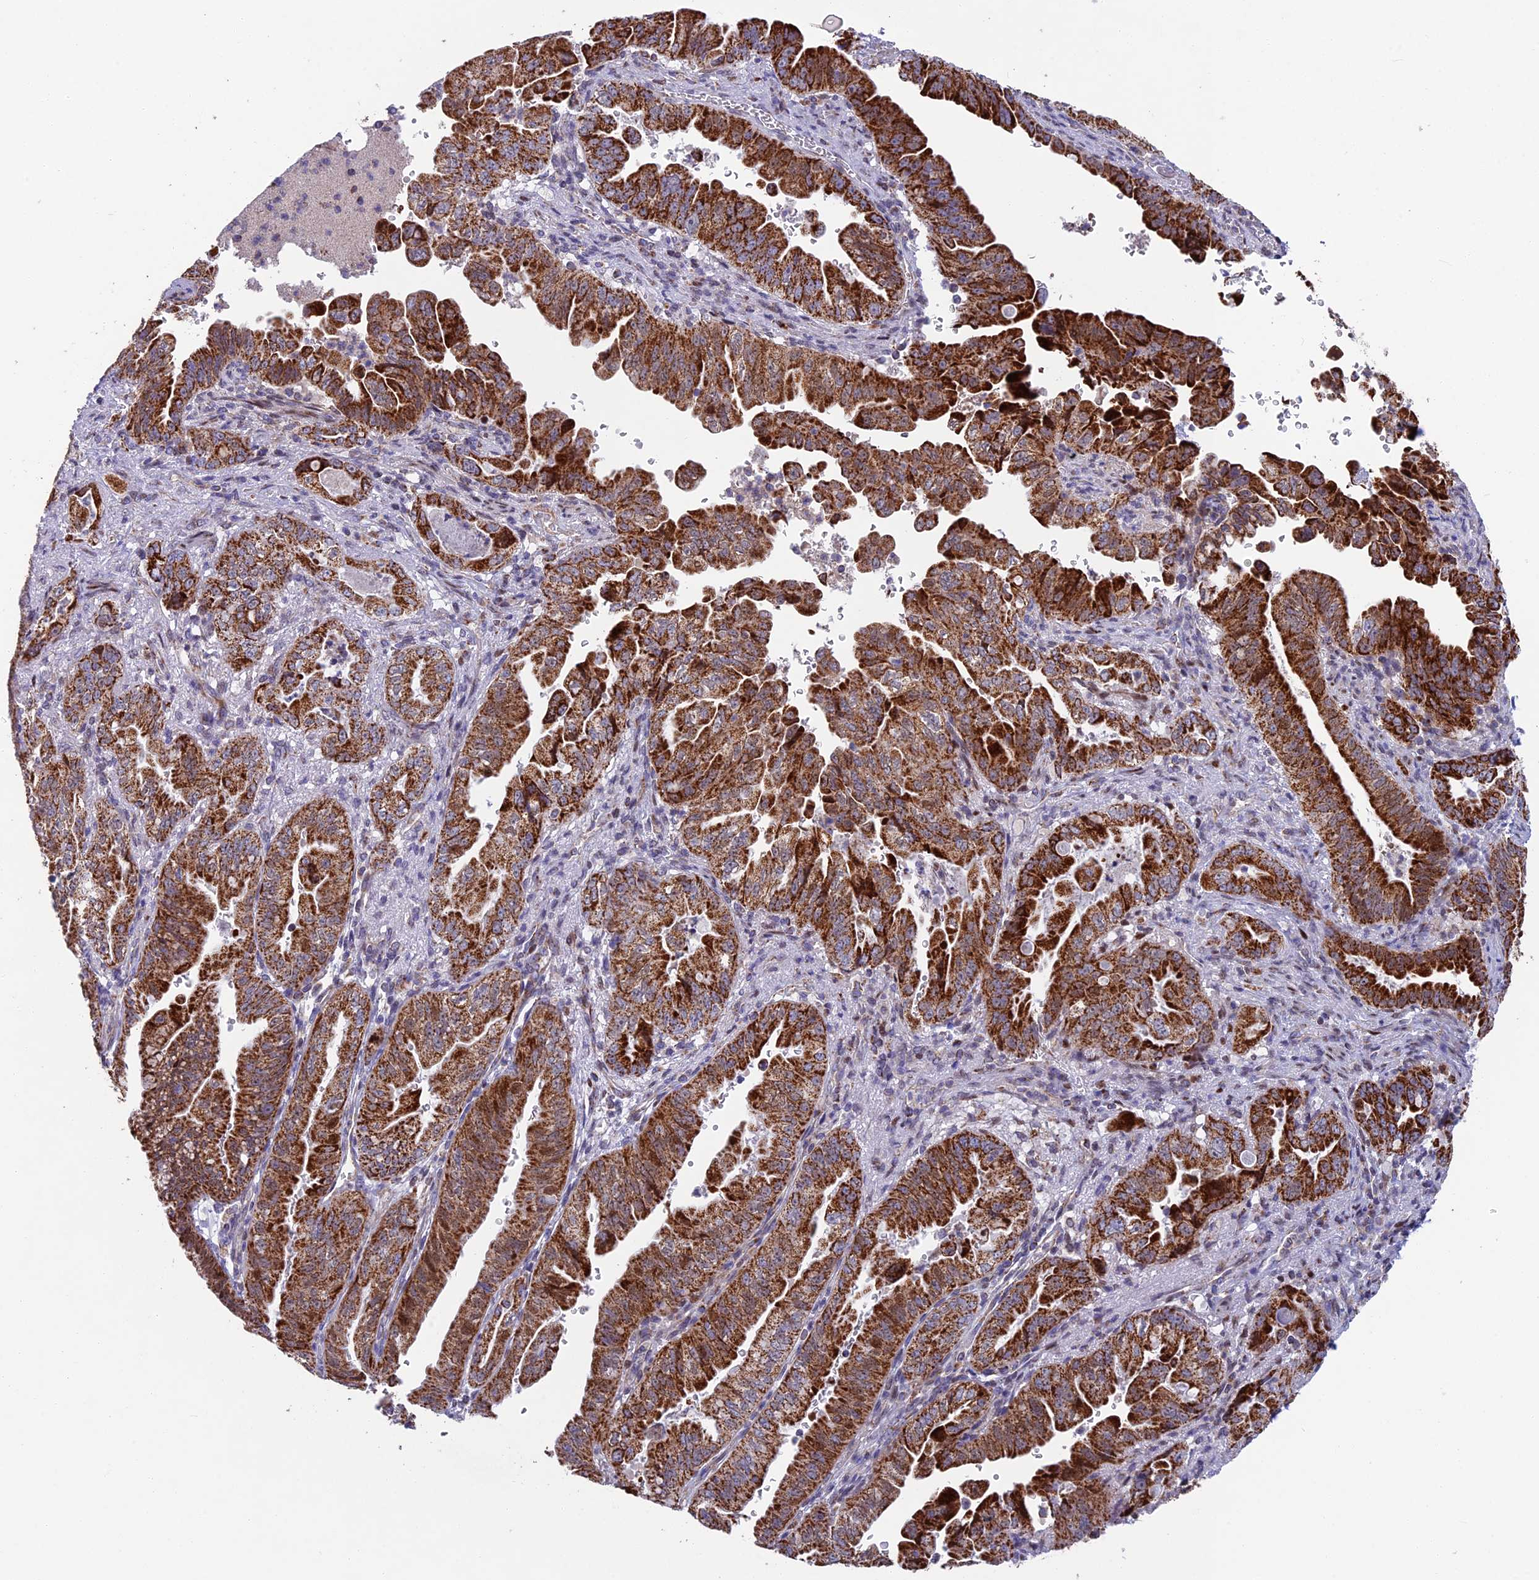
{"staining": {"intensity": "strong", "quantity": ">75%", "location": "cytoplasmic/membranous"}, "tissue": "pancreatic cancer", "cell_type": "Tumor cells", "image_type": "cancer", "snomed": [{"axis": "morphology", "description": "Adenocarcinoma, NOS"}, {"axis": "topography", "description": "Pancreas"}], "caption": "Immunohistochemical staining of adenocarcinoma (pancreatic) demonstrates high levels of strong cytoplasmic/membranous protein expression in approximately >75% of tumor cells.", "gene": "CS", "patient": {"sex": "male", "age": 70}}